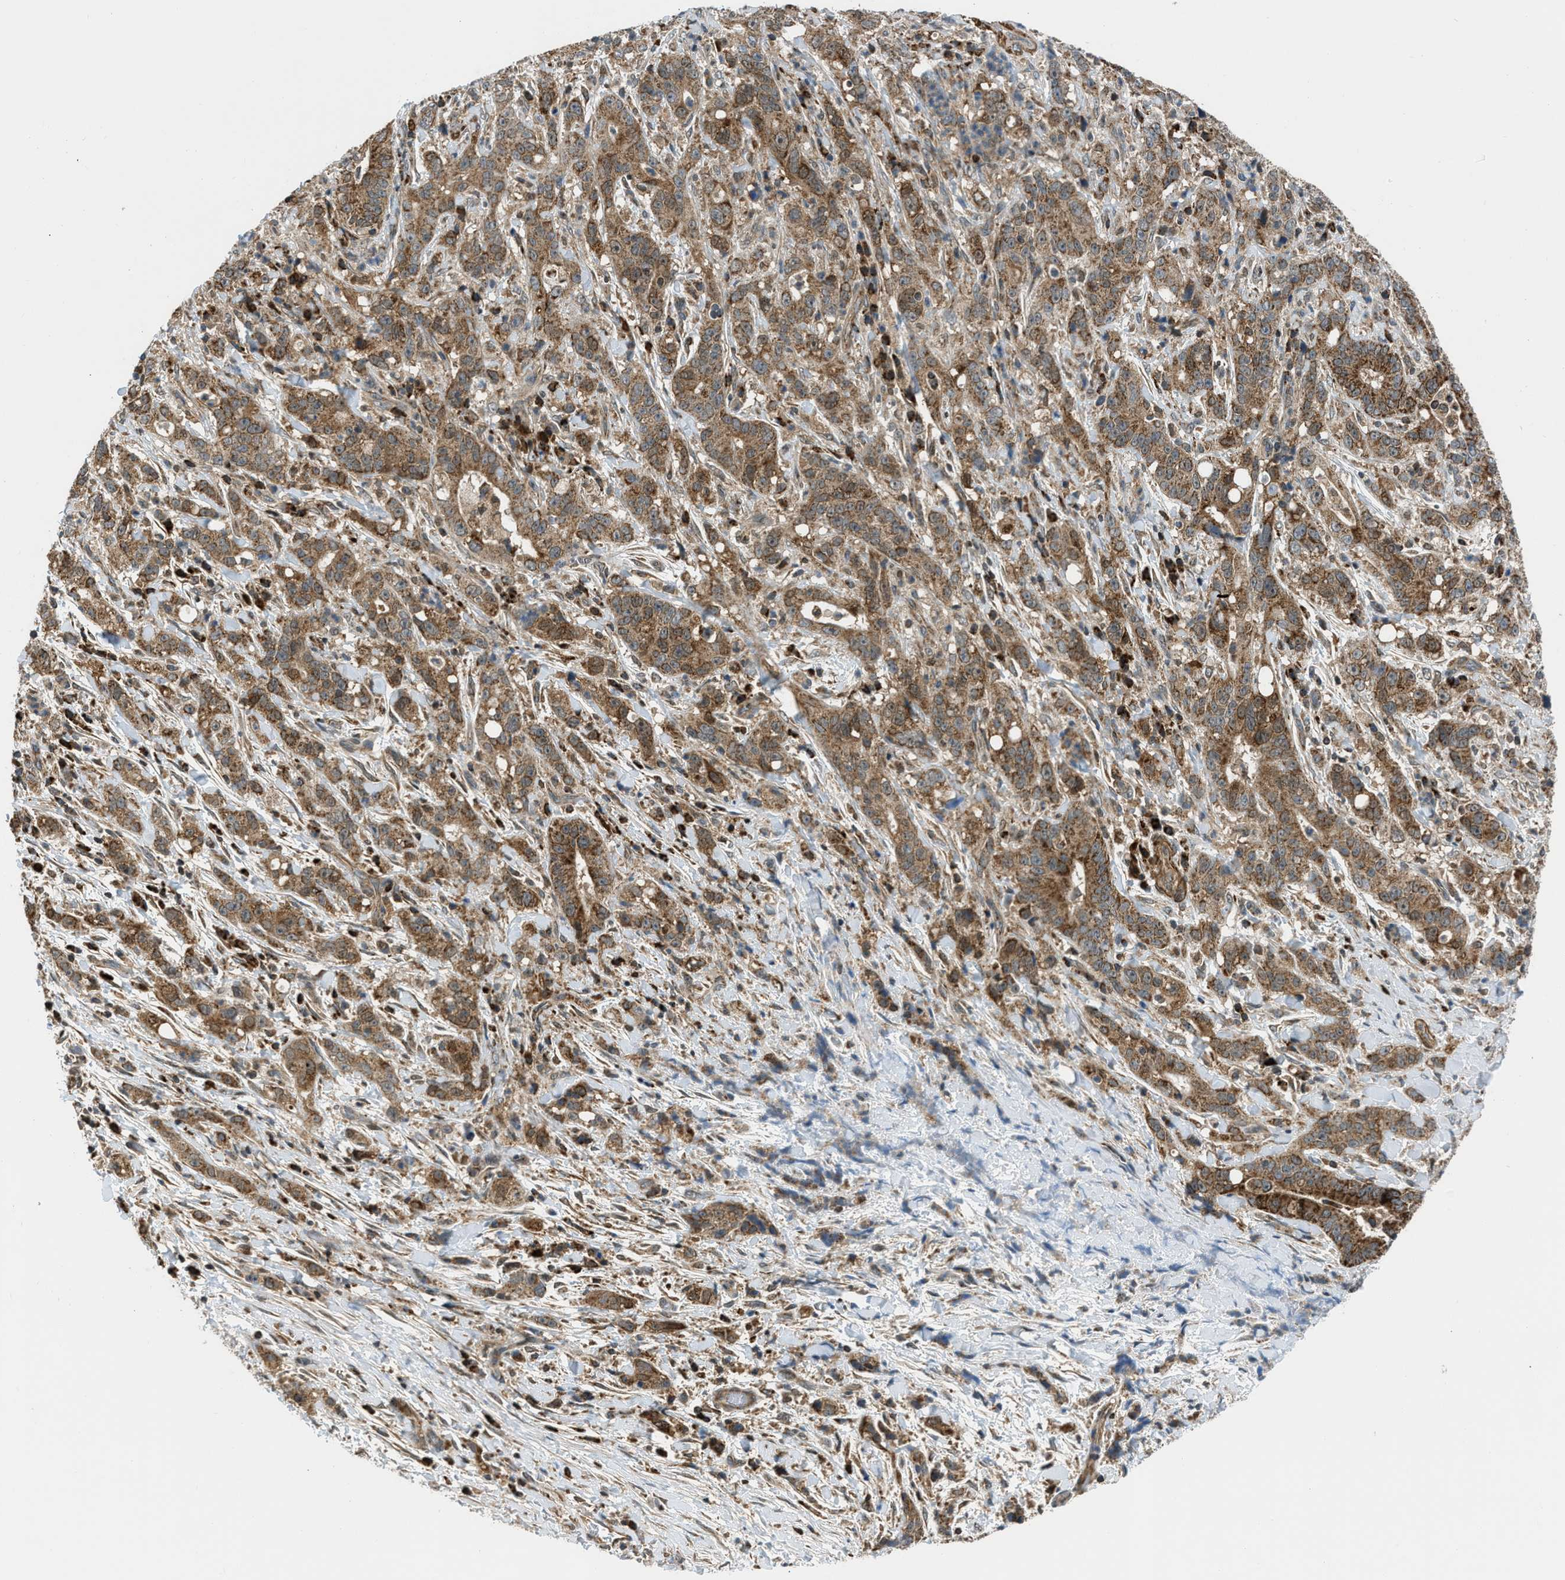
{"staining": {"intensity": "moderate", "quantity": ">75%", "location": "cytoplasmic/membranous"}, "tissue": "liver cancer", "cell_type": "Tumor cells", "image_type": "cancer", "snomed": [{"axis": "morphology", "description": "Cholangiocarcinoma"}, {"axis": "topography", "description": "Liver"}], "caption": "Liver cancer stained with IHC exhibits moderate cytoplasmic/membranous expression in approximately >75% of tumor cells.", "gene": "SESN2", "patient": {"sex": "female", "age": 38}}